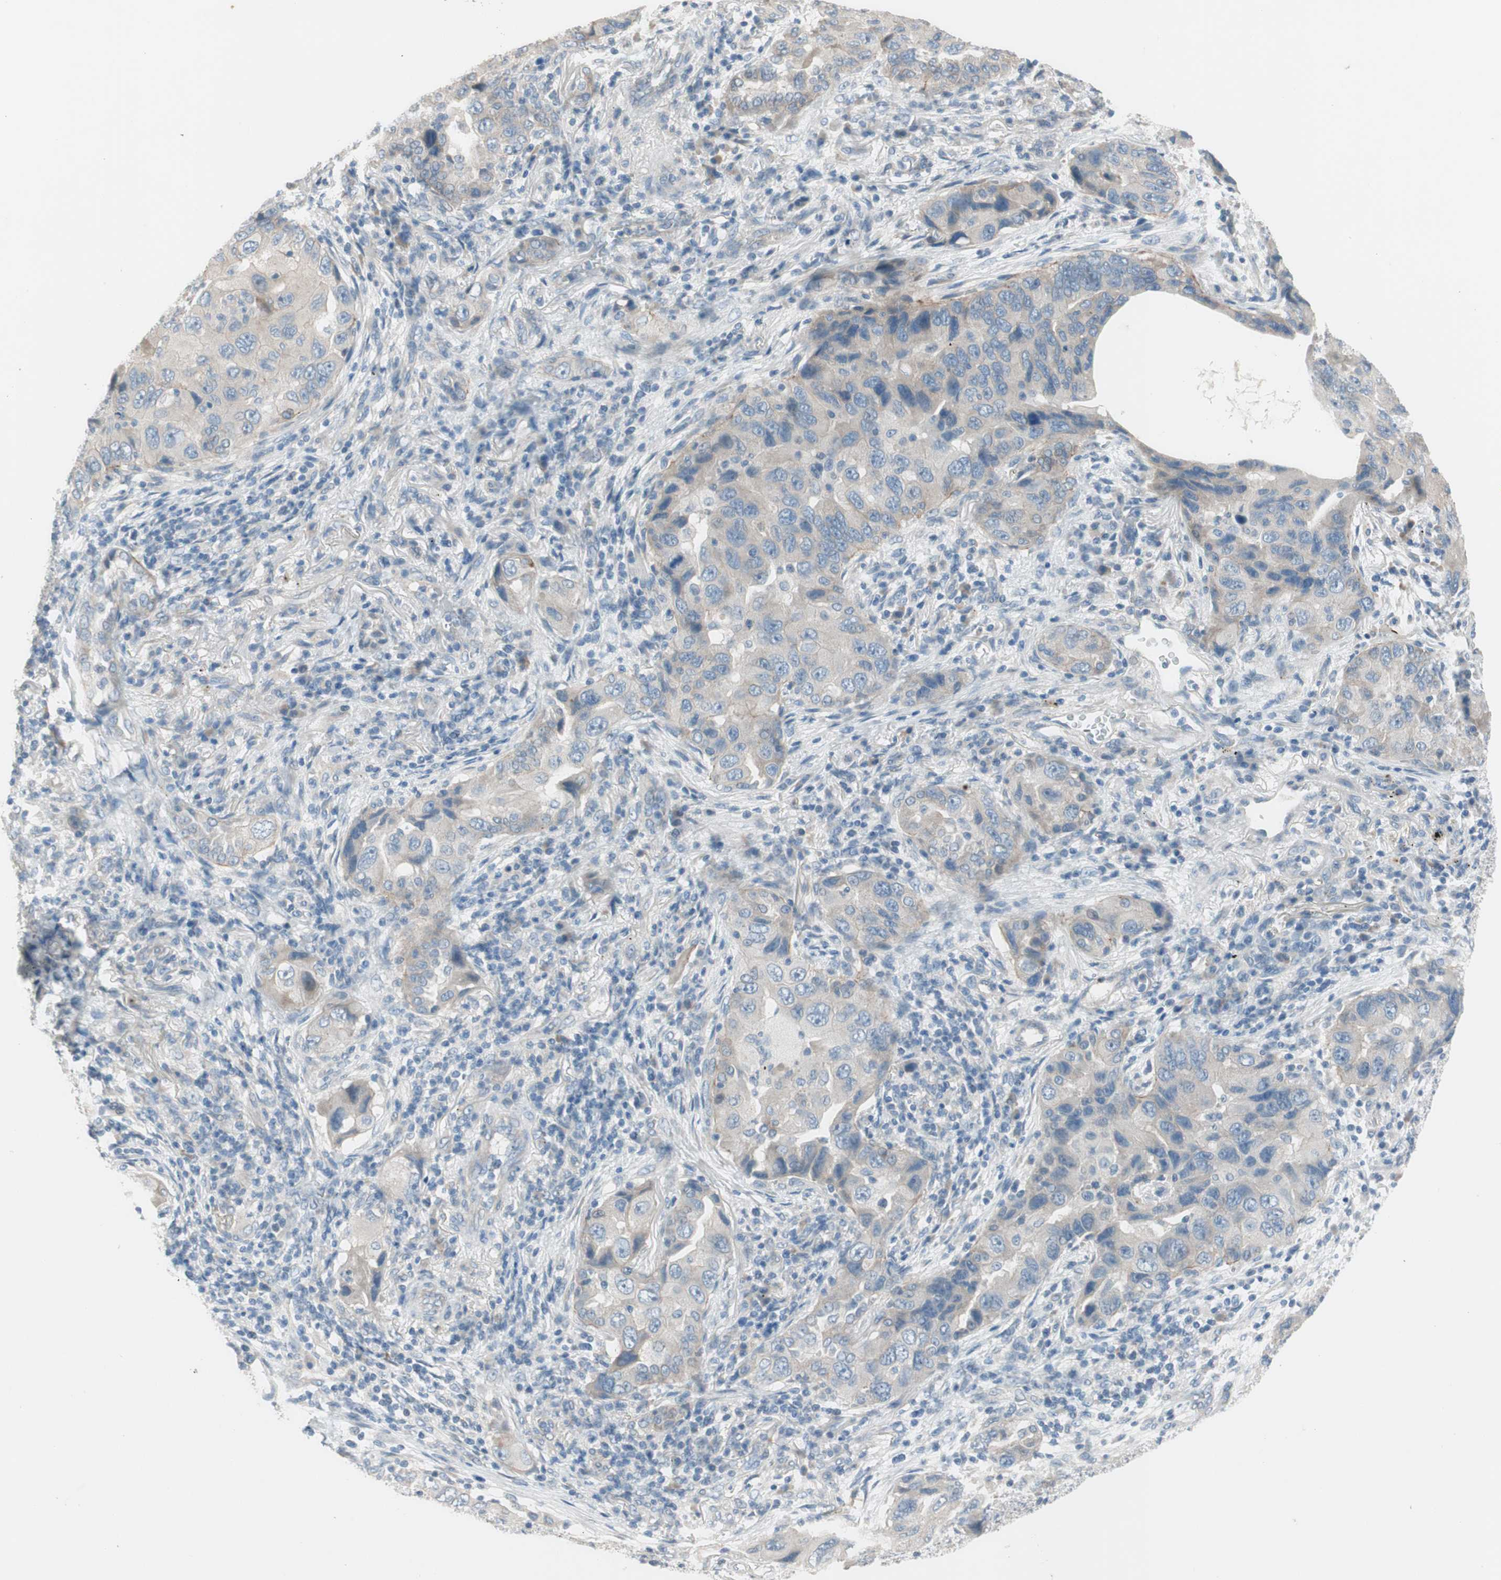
{"staining": {"intensity": "weak", "quantity": "<25%", "location": "cytoplasmic/membranous"}, "tissue": "lung cancer", "cell_type": "Tumor cells", "image_type": "cancer", "snomed": [{"axis": "morphology", "description": "Adenocarcinoma, NOS"}, {"axis": "topography", "description": "Lung"}], "caption": "IHC photomicrograph of lung cancer stained for a protein (brown), which shows no positivity in tumor cells.", "gene": "PRRG4", "patient": {"sex": "female", "age": 65}}